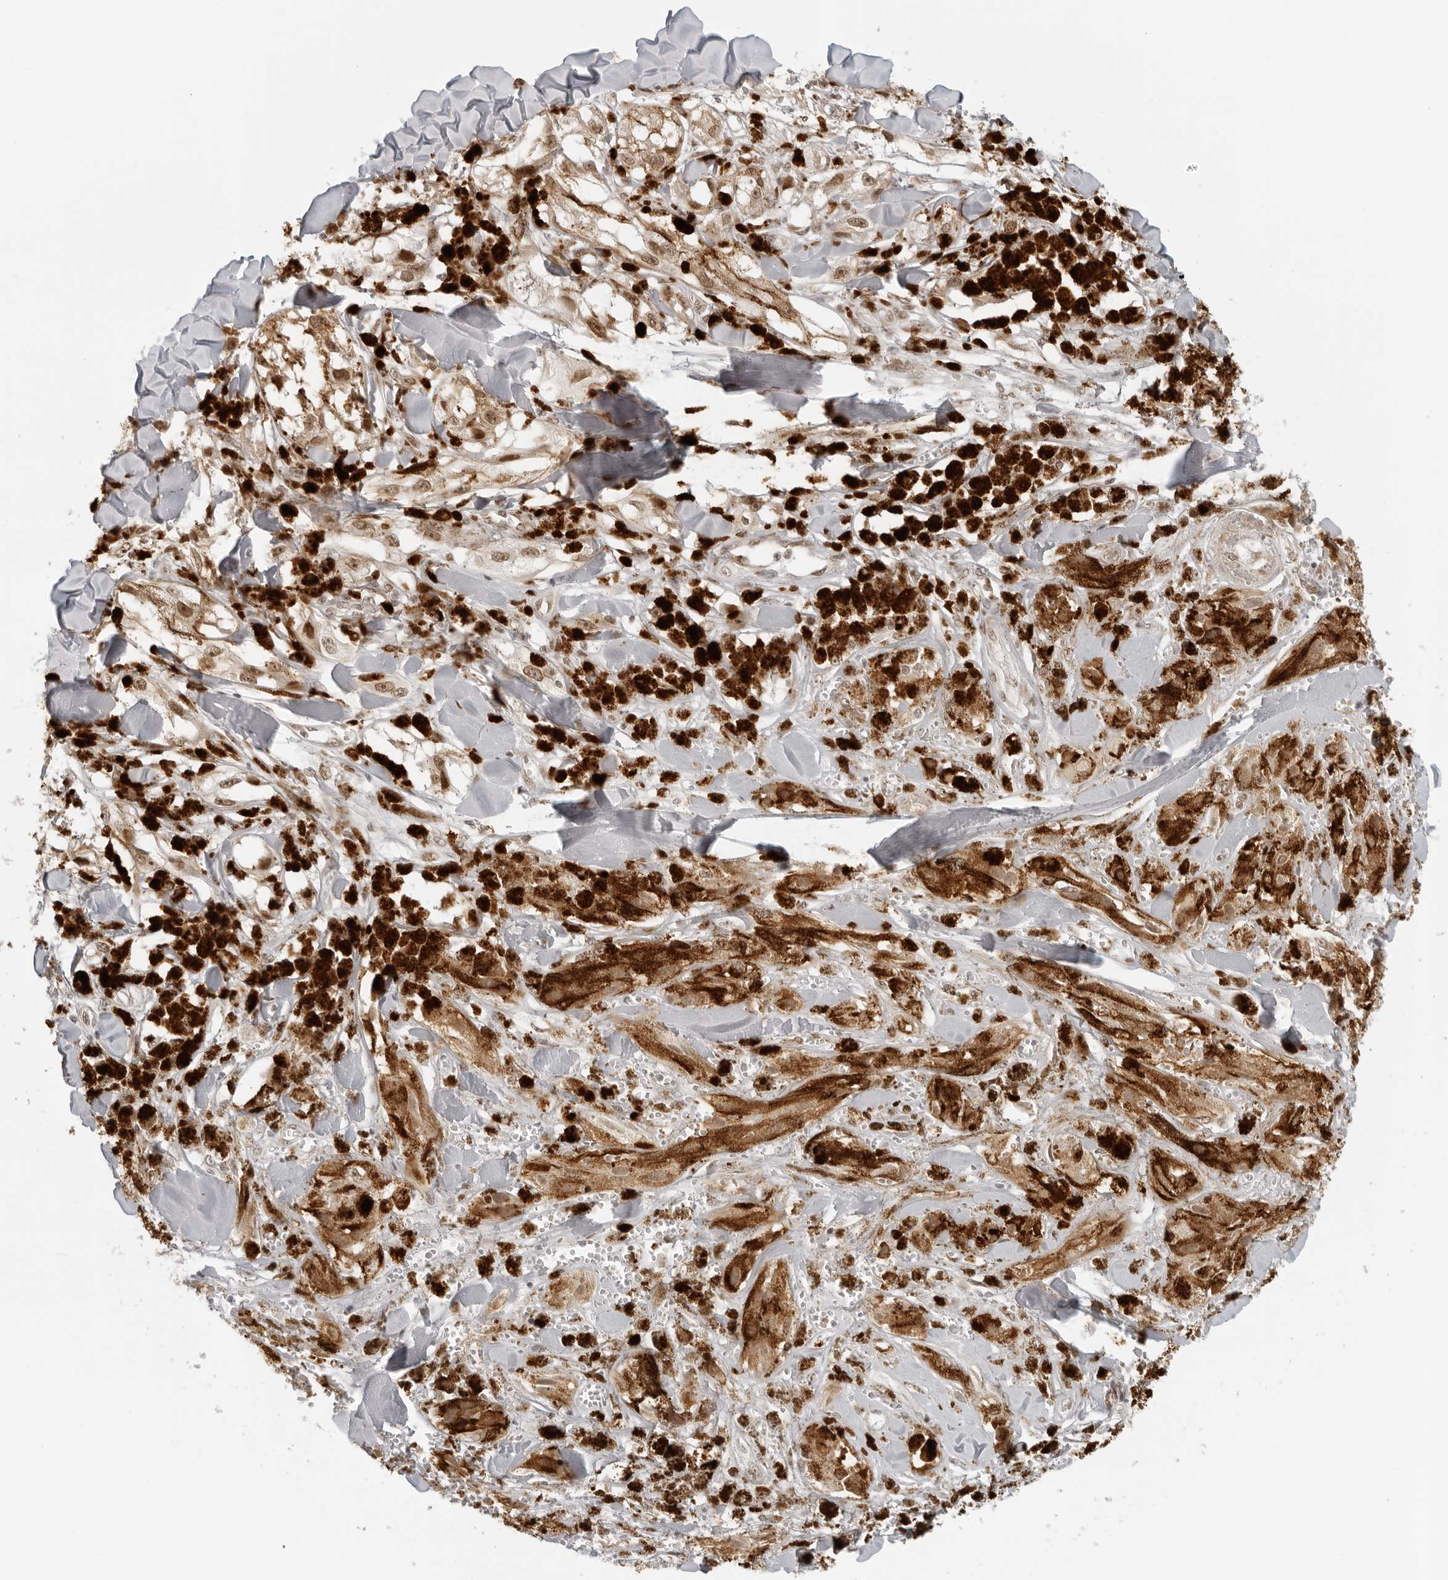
{"staining": {"intensity": "weak", "quantity": ">75%", "location": "nuclear"}, "tissue": "melanoma", "cell_type": "Tumor cells", "image_type": "cancer", "snomed": [{"axis": "morphology", "description": "Malignant melanoma, NOS"}, {"axis": "topography", "description": "Skin"}], "caption": "Melanoma tissue exhibits weak nuclear positivity in about >75% of tumor cells, visualized by immunohistochemistry. (DAB = brown stain, brightfield microscopy at high magnification).", "gene": "ZNF407", "patient": {"sex": "male", "age": 88}}